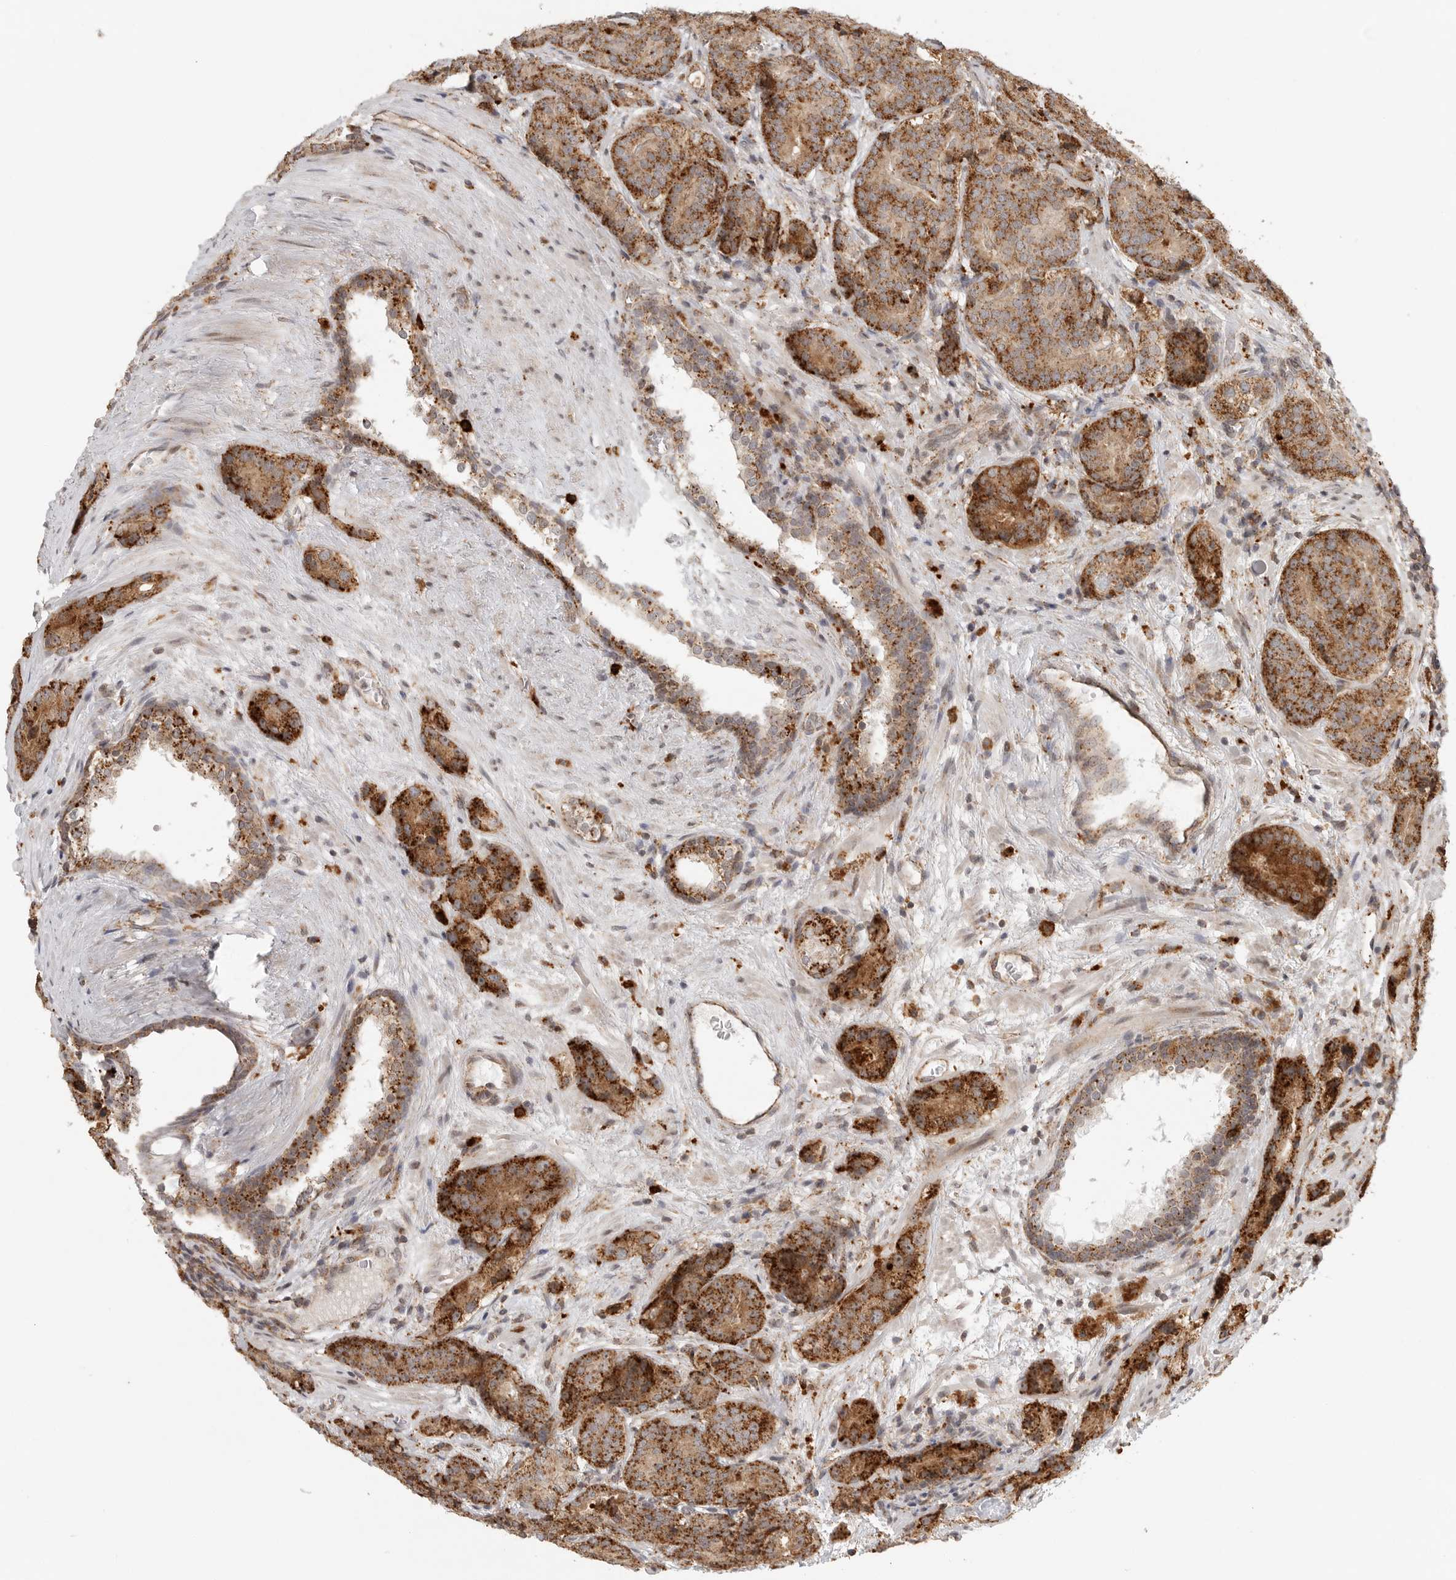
{"staining": {"intensity": "strong", "quantity": ">75%", "location": "cytoplasmic/membranous"}, "tissue": "prostate cancer", "cell_type": "Tumor cells", "image_type": "cancer", "snomed": [{"axis": "morphology", "description": "Adenocarcinoma, High grade"}, {"axis": "topography", "description": "Prostate"}], "caption": "Protein staining by immunohistochemistry (IHC) exhibits strong cytoplasmic/membranous positivity in approximately >75% of tumor cells in prostate high-grade adenocarcinoma. (DAB (3,3'-diaminobenzidine) IHC, brown staining for protein, blue staining for nuclei).", "gene": "IDUA", "patient": {"sex": "male", "age": 56}}